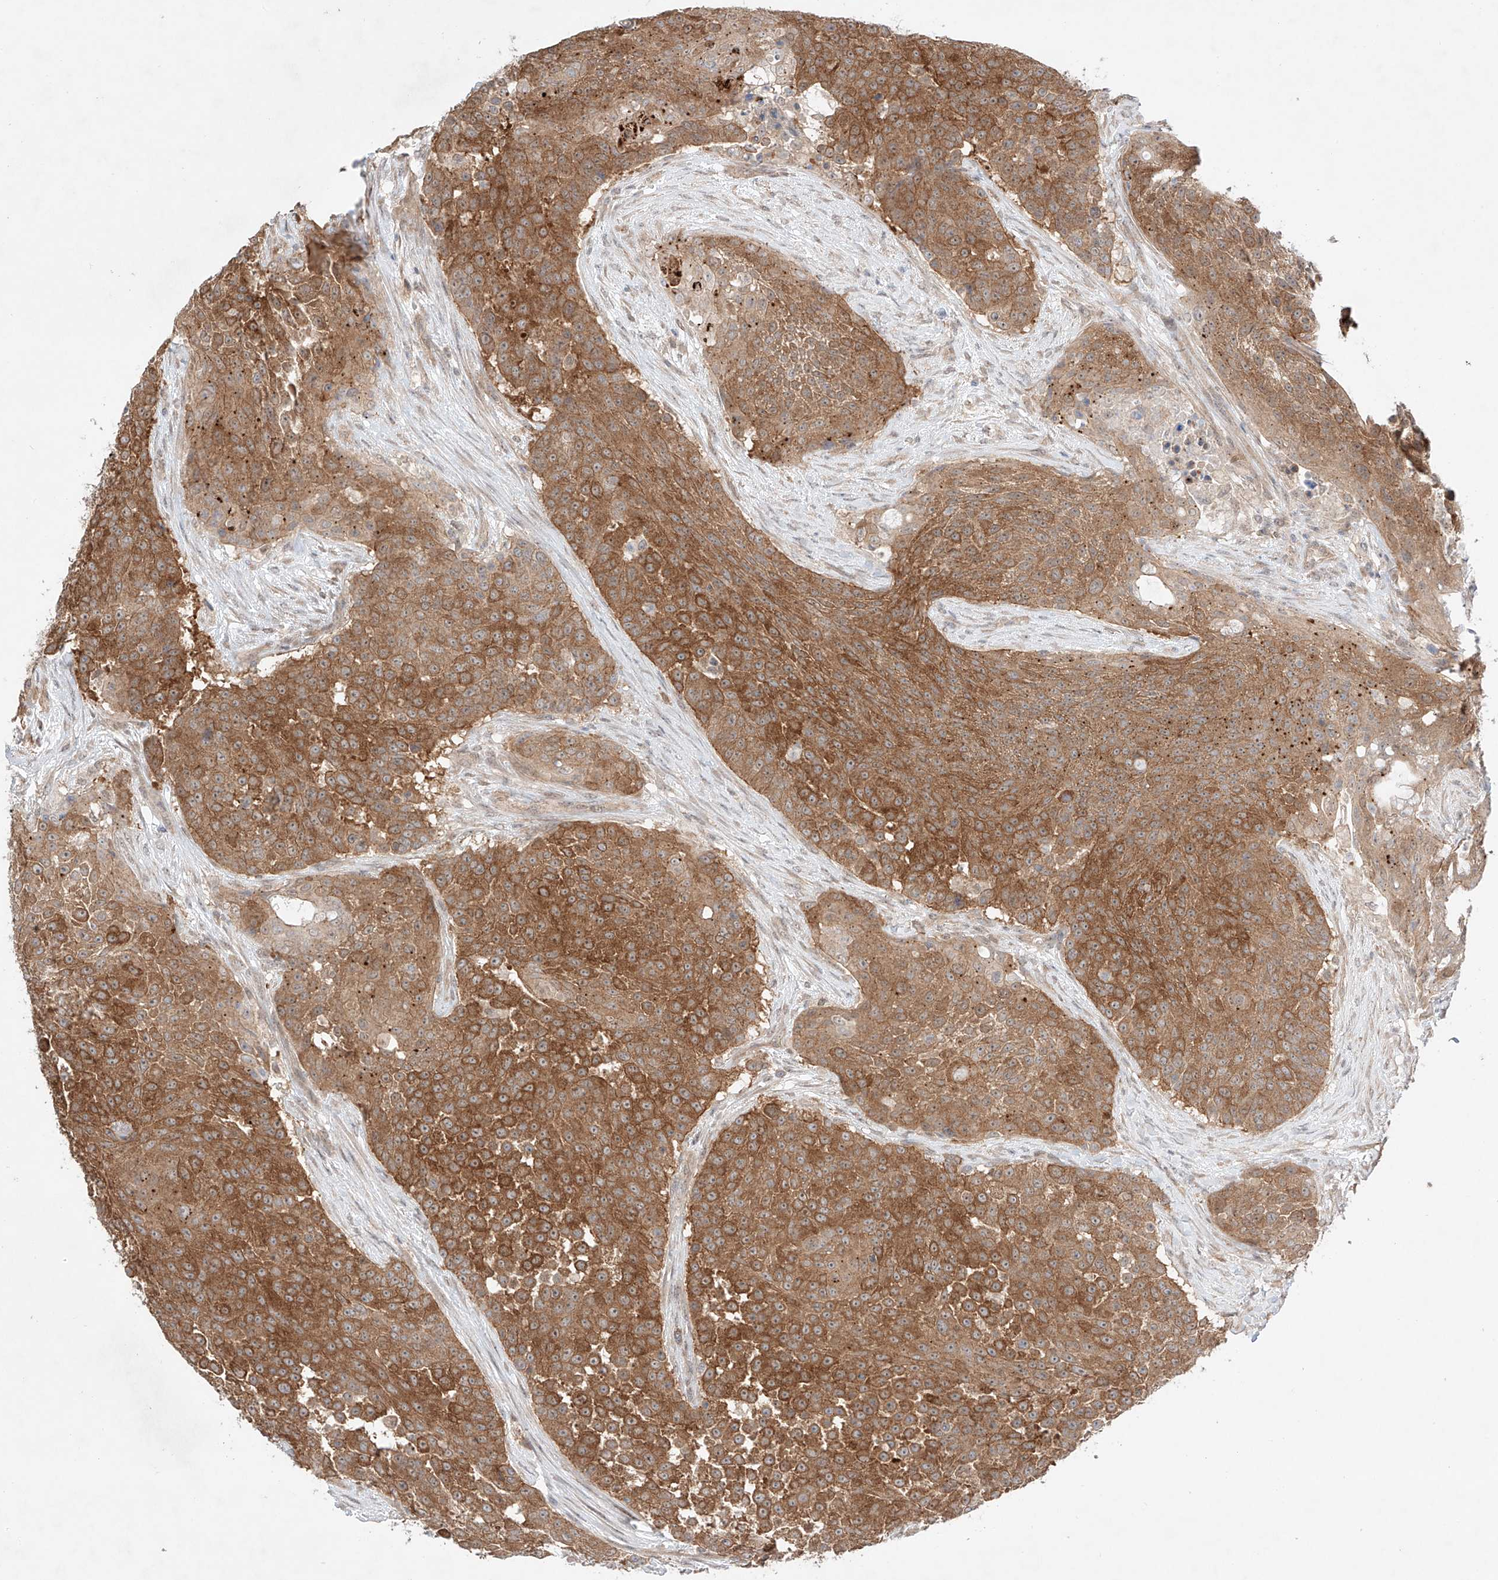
{"staining": {"intensity": "strong", "quantity": "25%-75%", "location": "cytoplasmic/membranous"}, "tissue": "urothelial cancer", "cell_type": "Tumor cells", "image_type": "cancer", "snomed": [{"axis": "morphology", "description": "Urothelial carcinoma, High grade"}, {"axis": "topography", "description": "Urinary bladder"}], "caption": "Urothelial cancer tissue displays strong cytoplasmic/membranous positivity in about 25%-75% of tumor cells, visualized by immunohistochemistry. The staining was performed using DAB (3,3'-diaminobenzidine) to visualize the protein expression in brown, while the nuclei were stained in blue with hematoxylin (Magnification: 20x).", "gene": "TSR2", "patient": {"sex": "female", "age": 63}}